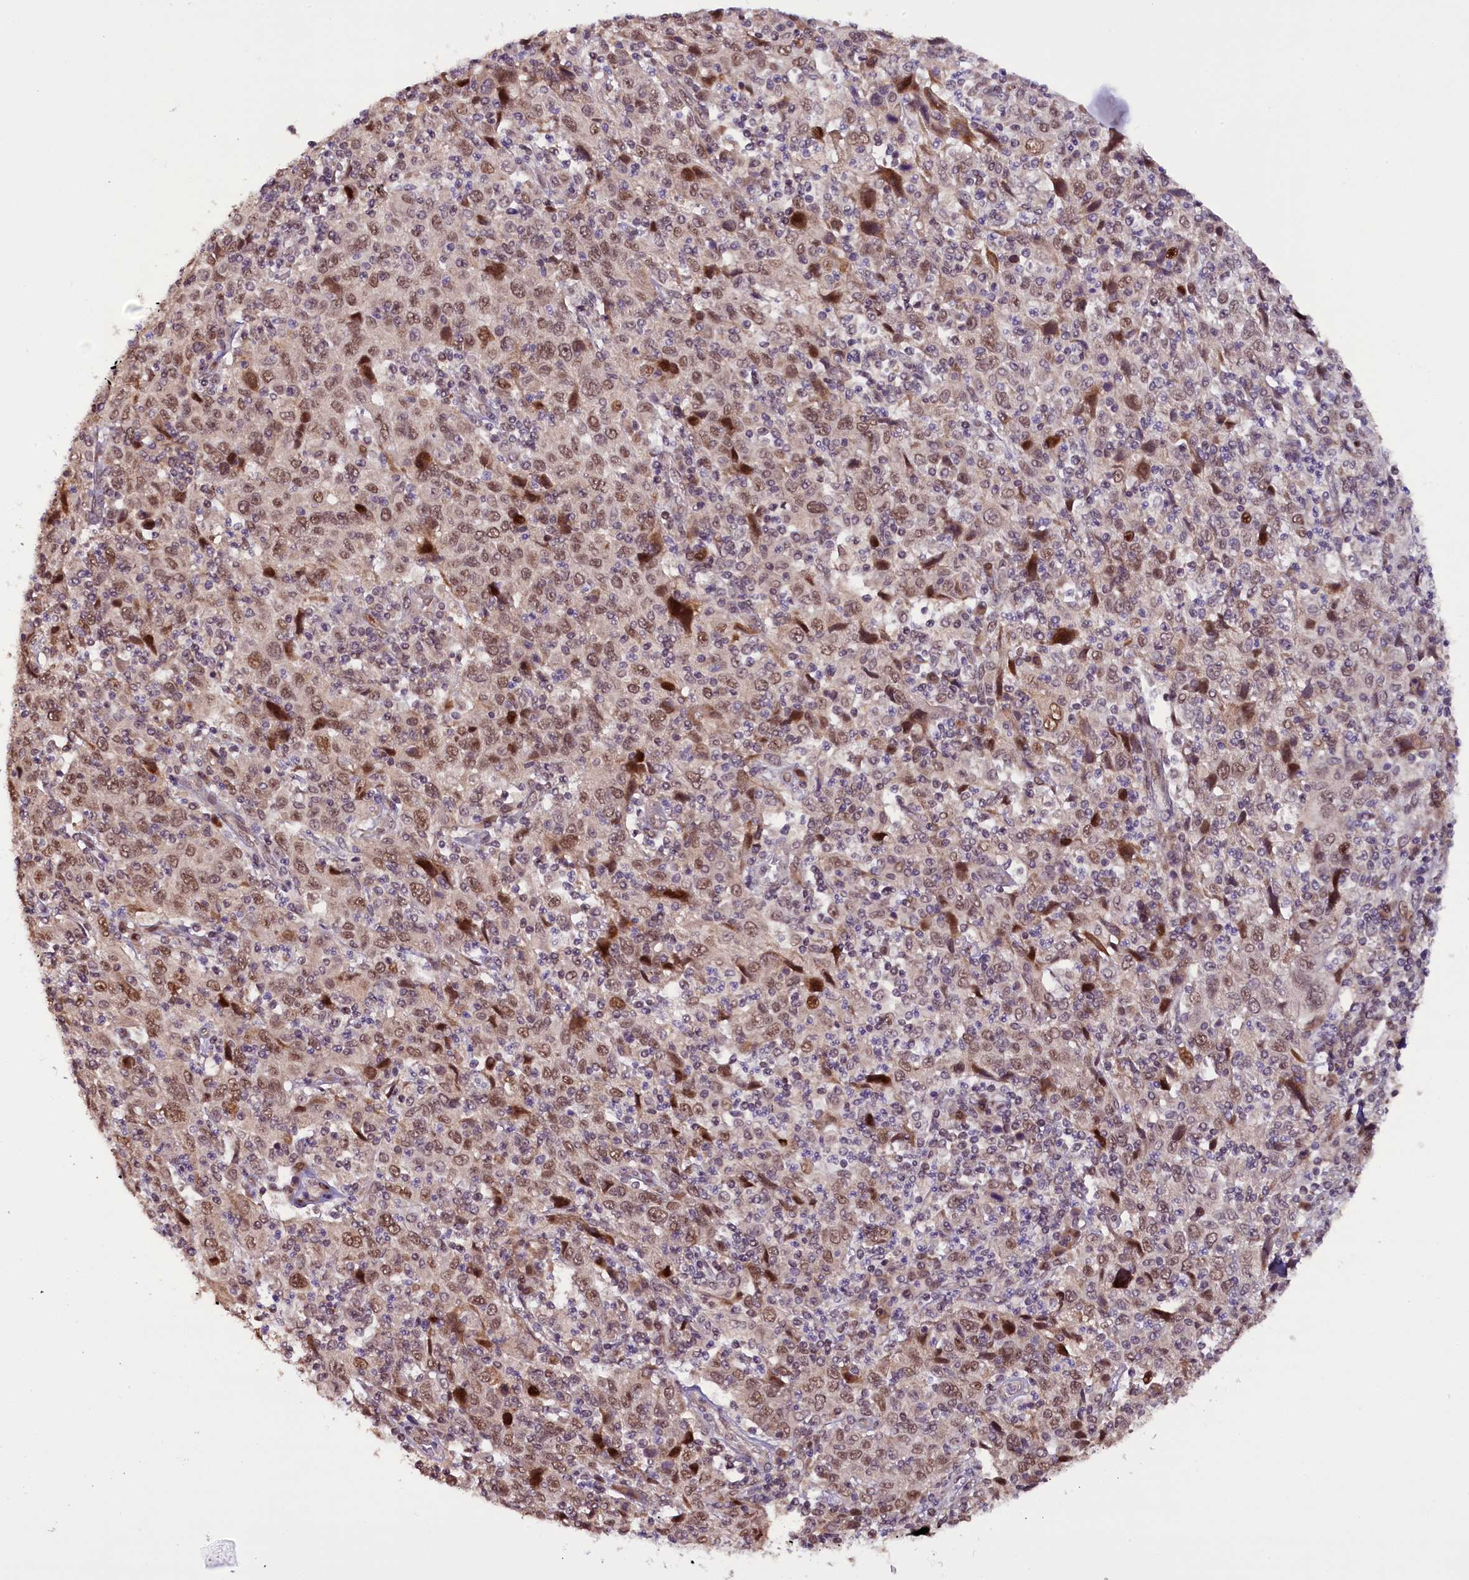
{"staining": {"intensity": "moderate", "quantity": ">75%", "location": "nuclear"}, "tissue": "cervical cancer", "cell_type": "Tumor cells", "image_type": "cancer", "snomed": [{"axis": "morphology", "description": "Squamous cell carcinoma, NOS"}, {"axis": "topography", "description": "Cervix"}], "caption": "Immunohistochemical staining of human cervical cancer (squamous cell carcinoma) shows medium levels of moderate nuclear expression in about >75% of tumor cells.", "gene": "RPUSD2", "patient": {"sex": "female", "age": 46}}